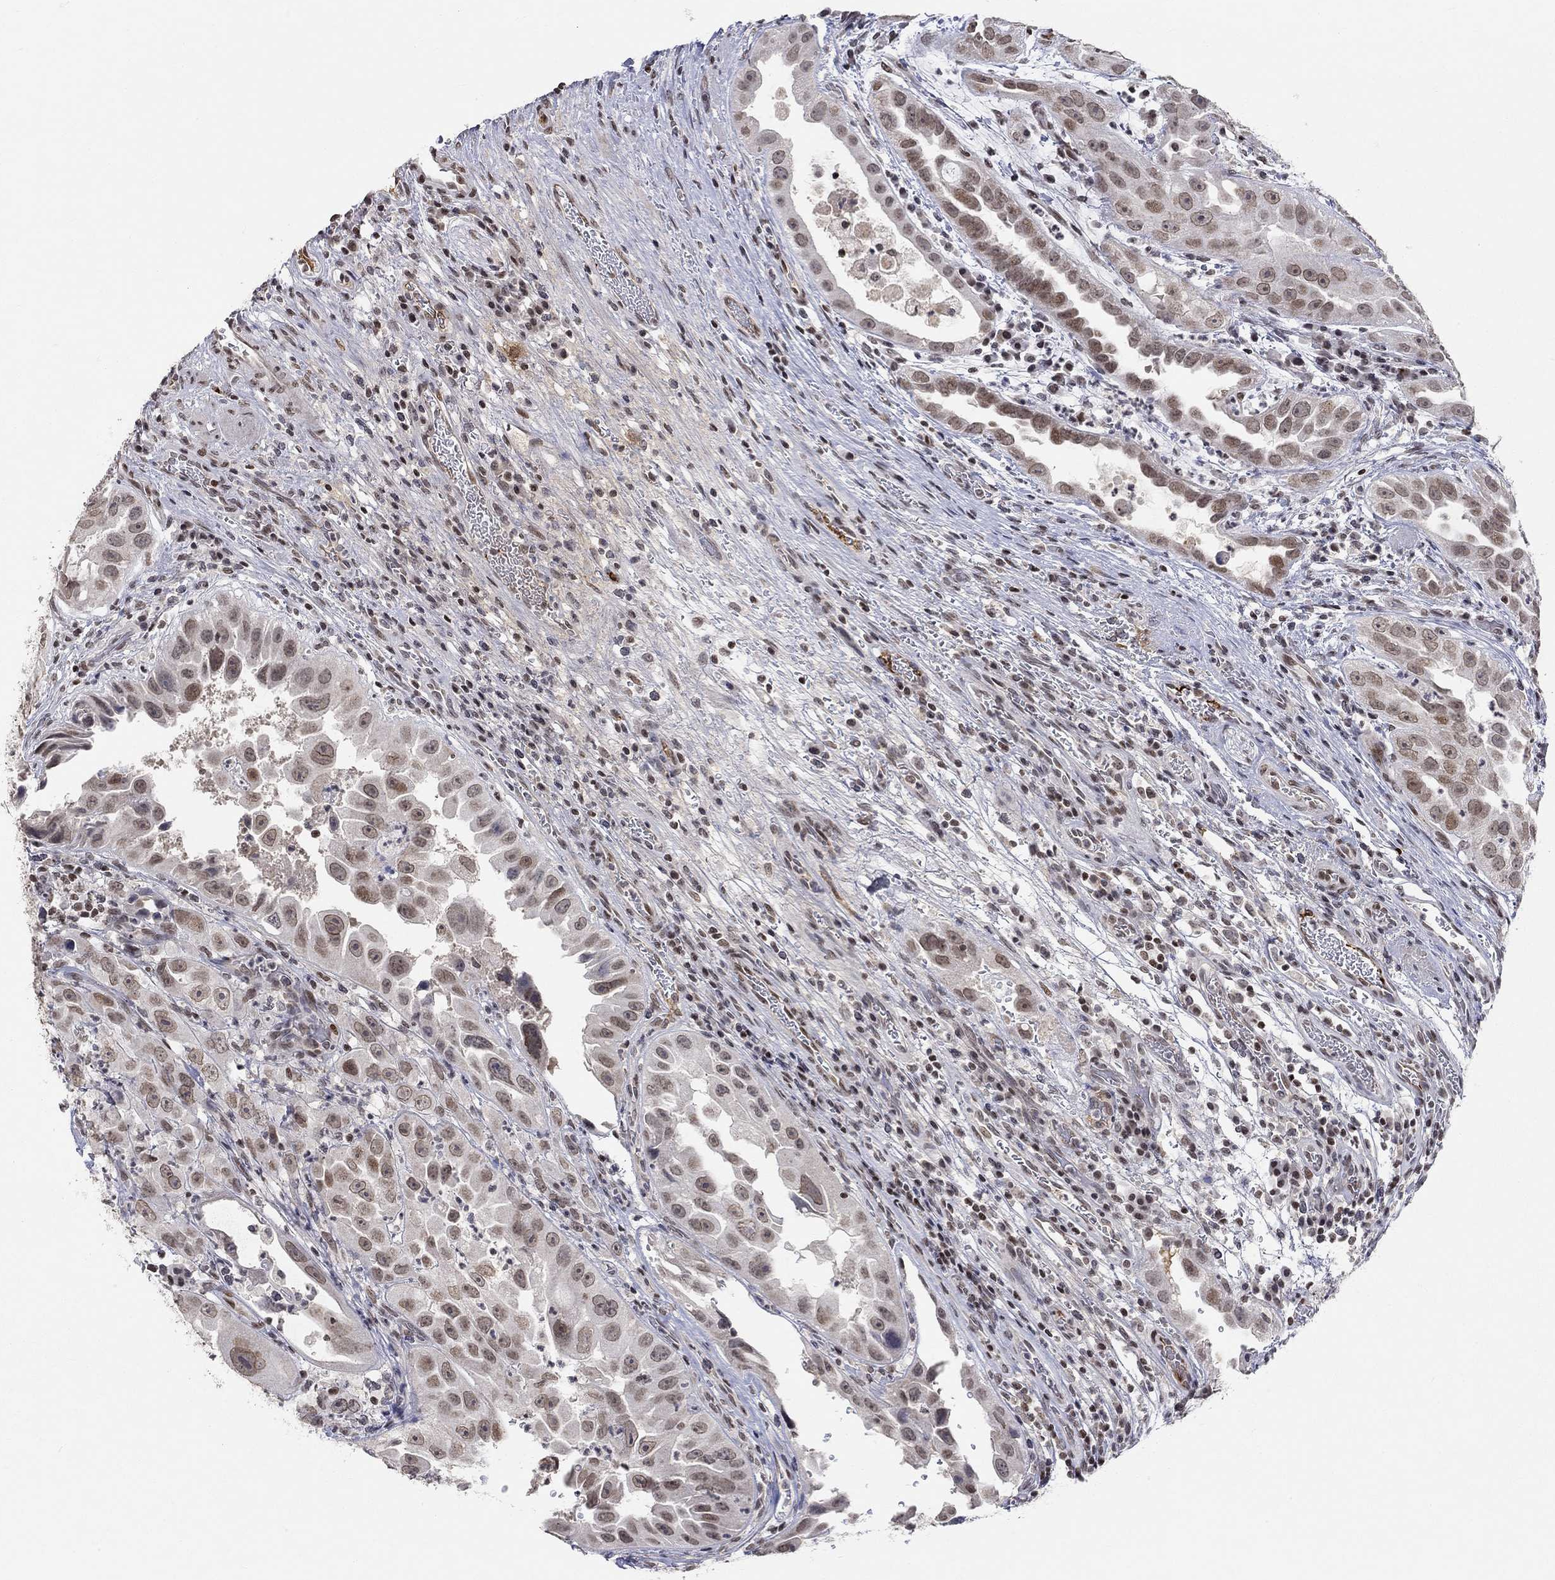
{"staining": {"intensity": "strong", "quantity": "<25%", "location": "nuclear"}, "tissue": "urothelial cancer", "cell_type": "Tumor cells", "image_type": "cancer", "snomed": [{"axis": "morphology", "description": "Urothelial carcinoma, High grade"}, {"axis": "topography", "description": "Urinary bladder"}], "caption": "Strong nuclear protein expression is present in approximately <25% of tumor cells in urothelial cancer.", "gene": "KLF12", "patient": {"sex": "female", "age": 41}}